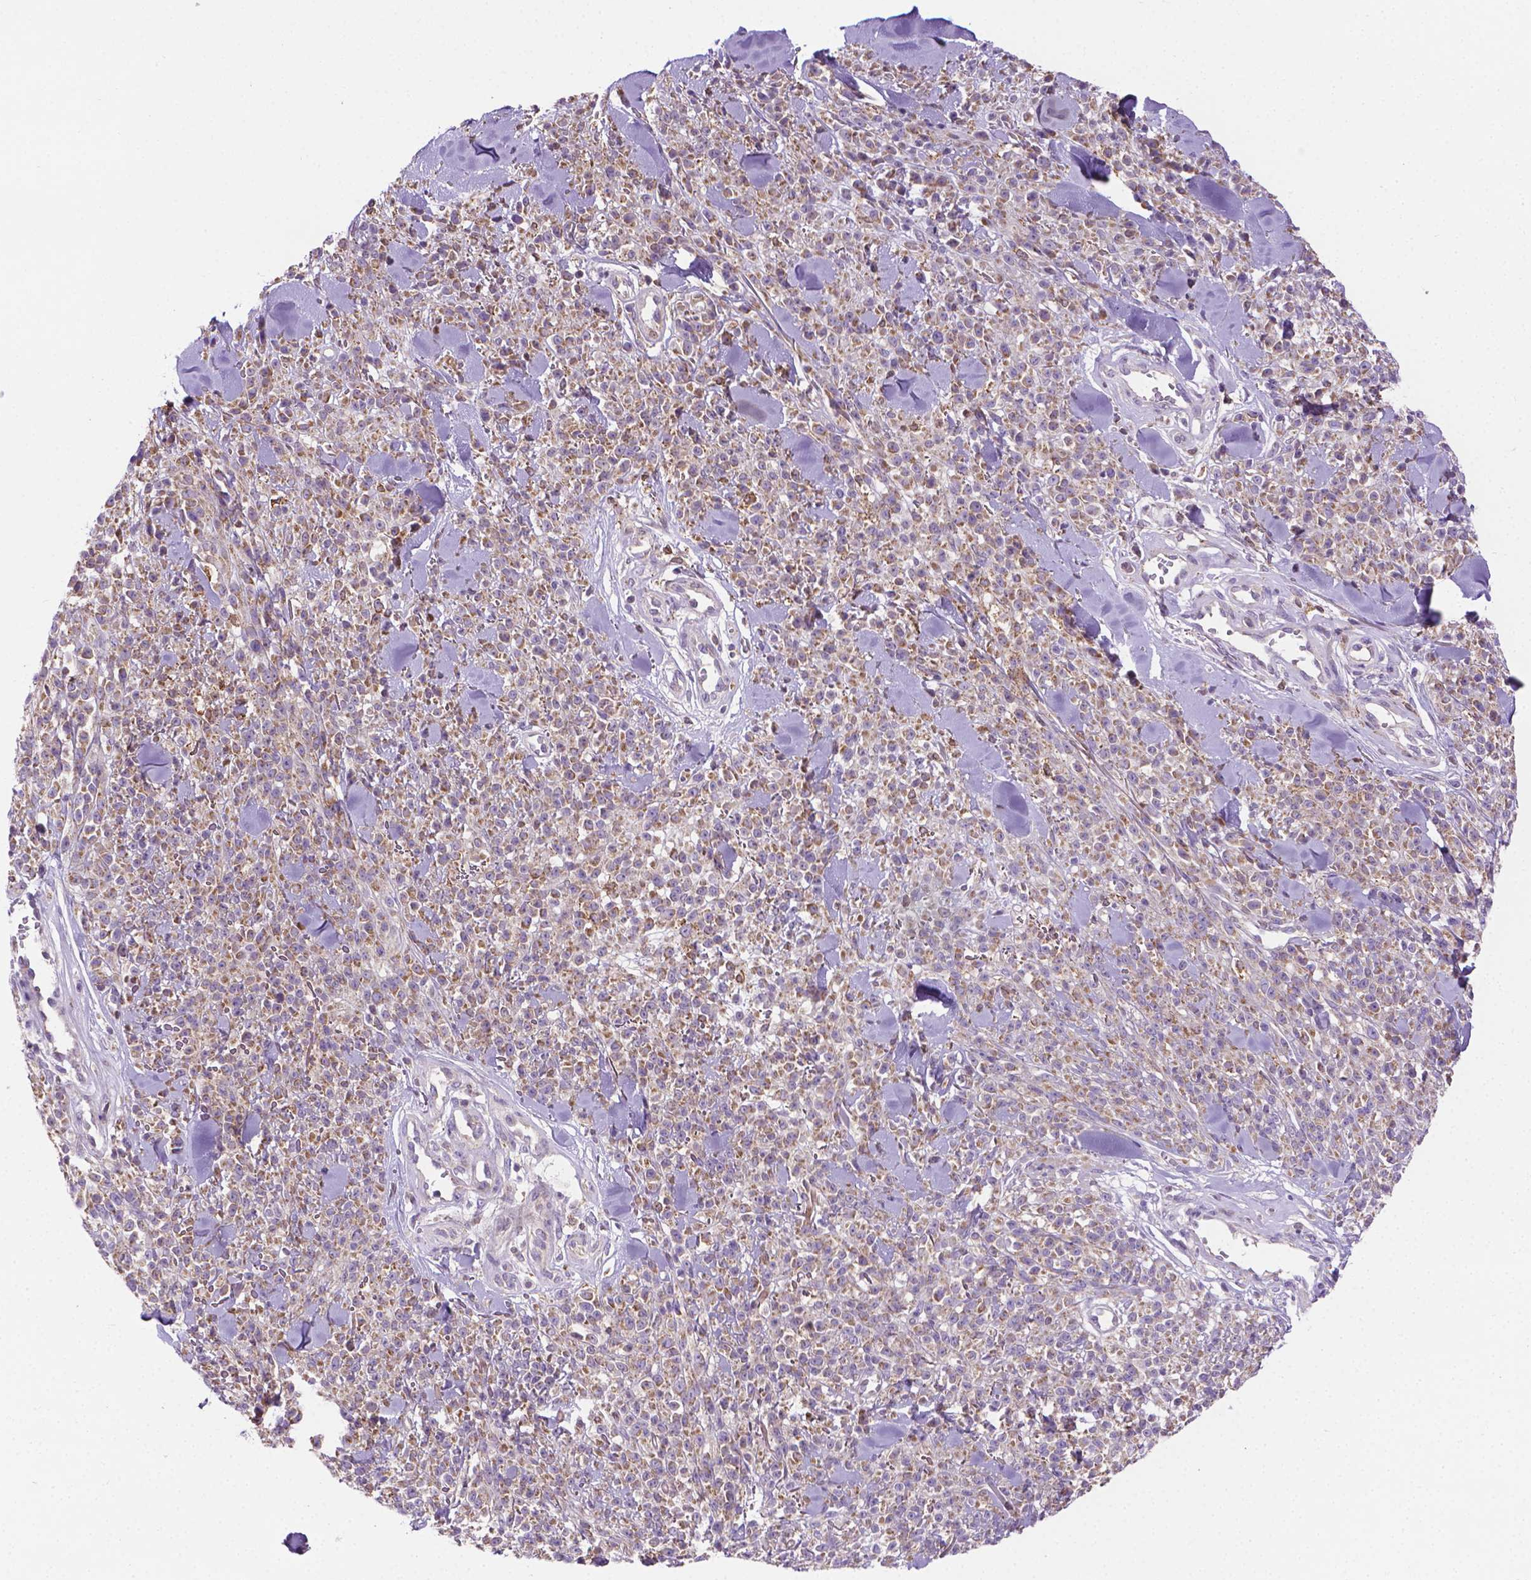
{"staining": {"intensity": "weak", "quantity": ">75%", "location": "cytoplasmic/membranous"}, "tissue": "melanoma", "cell_type": "Tumor cells", "image_type": "cancer", "snomed": [{"axis": "morphology", "description": "Malignant melanoma, NOS"}, {"axis": "topography", "description": "Skin"}, {"axis": "topography", "description": "Skin of trunk"}], "caption": "Immunohistochemistry (IHC) histopathology image of human melanoma stained for a protein (brown), which exhibits low levels of weak cytoplasmic/membranous staining in approximately >75% of tumor cells.", "gene": "SLC51B", "patient": {"sex": "male", "age": 74}}